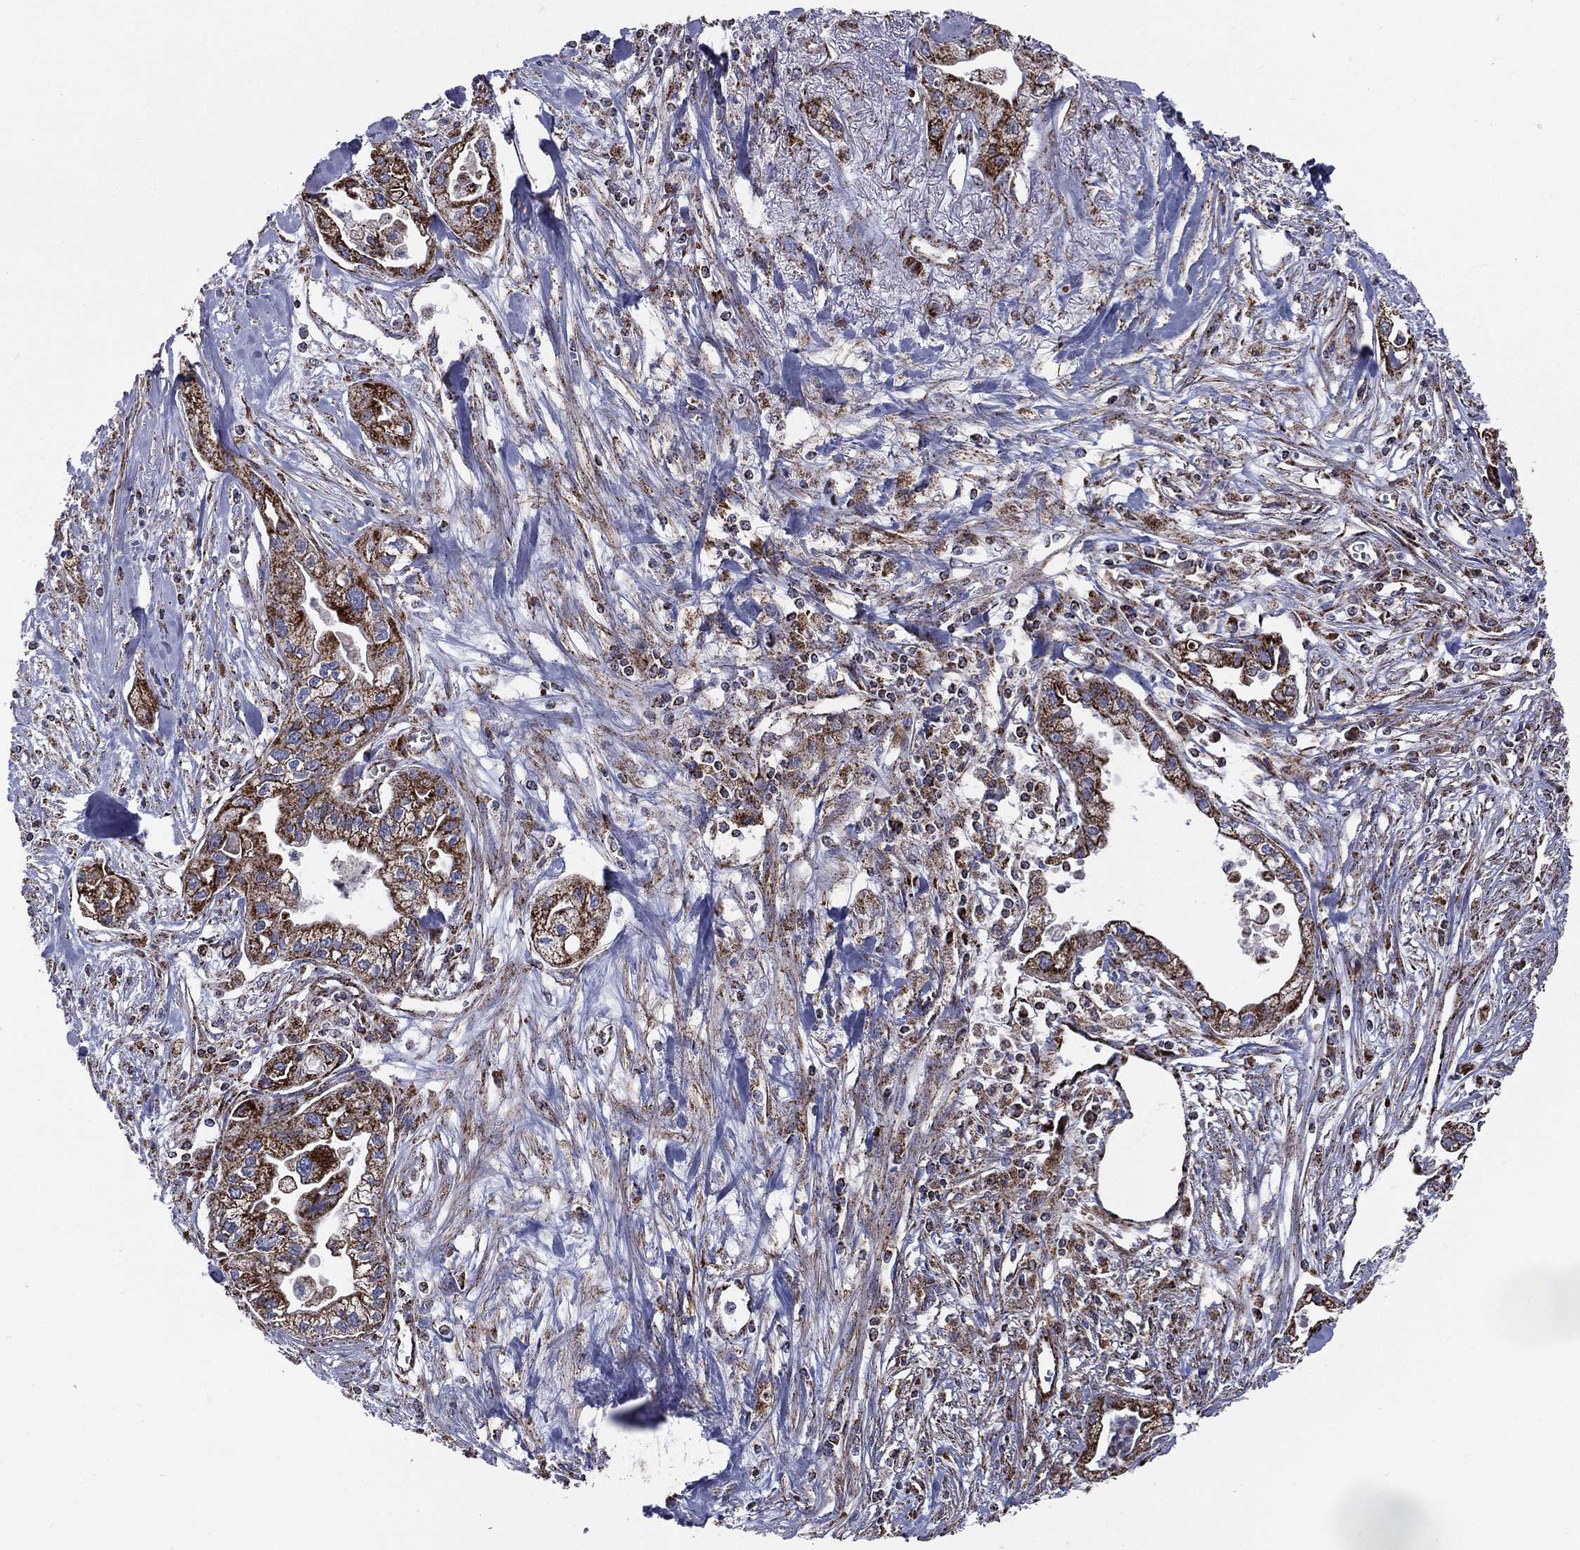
{"staining": {"intensity": "moderate", "quantity": ">75%", "location": "cytoplasmic/membranous"}, "tissue": "pancreatic cancer", "cell_type": "Tumor cells", "image_type": "cancer", "snomed": [{"axis": "morphology", "description": "Adenocarcinoma, NOS"}, {"axis": "topography", "description": "Pancreas"}], "caption": "Tumor cells display medium levels of moderate cytoplasmic/membranous staining in approximately >75% of cells in human pancreatic cancer (adenocarcinoma).", "gene": "GOT2", "patient": {"sex": "male", "age": 70}}